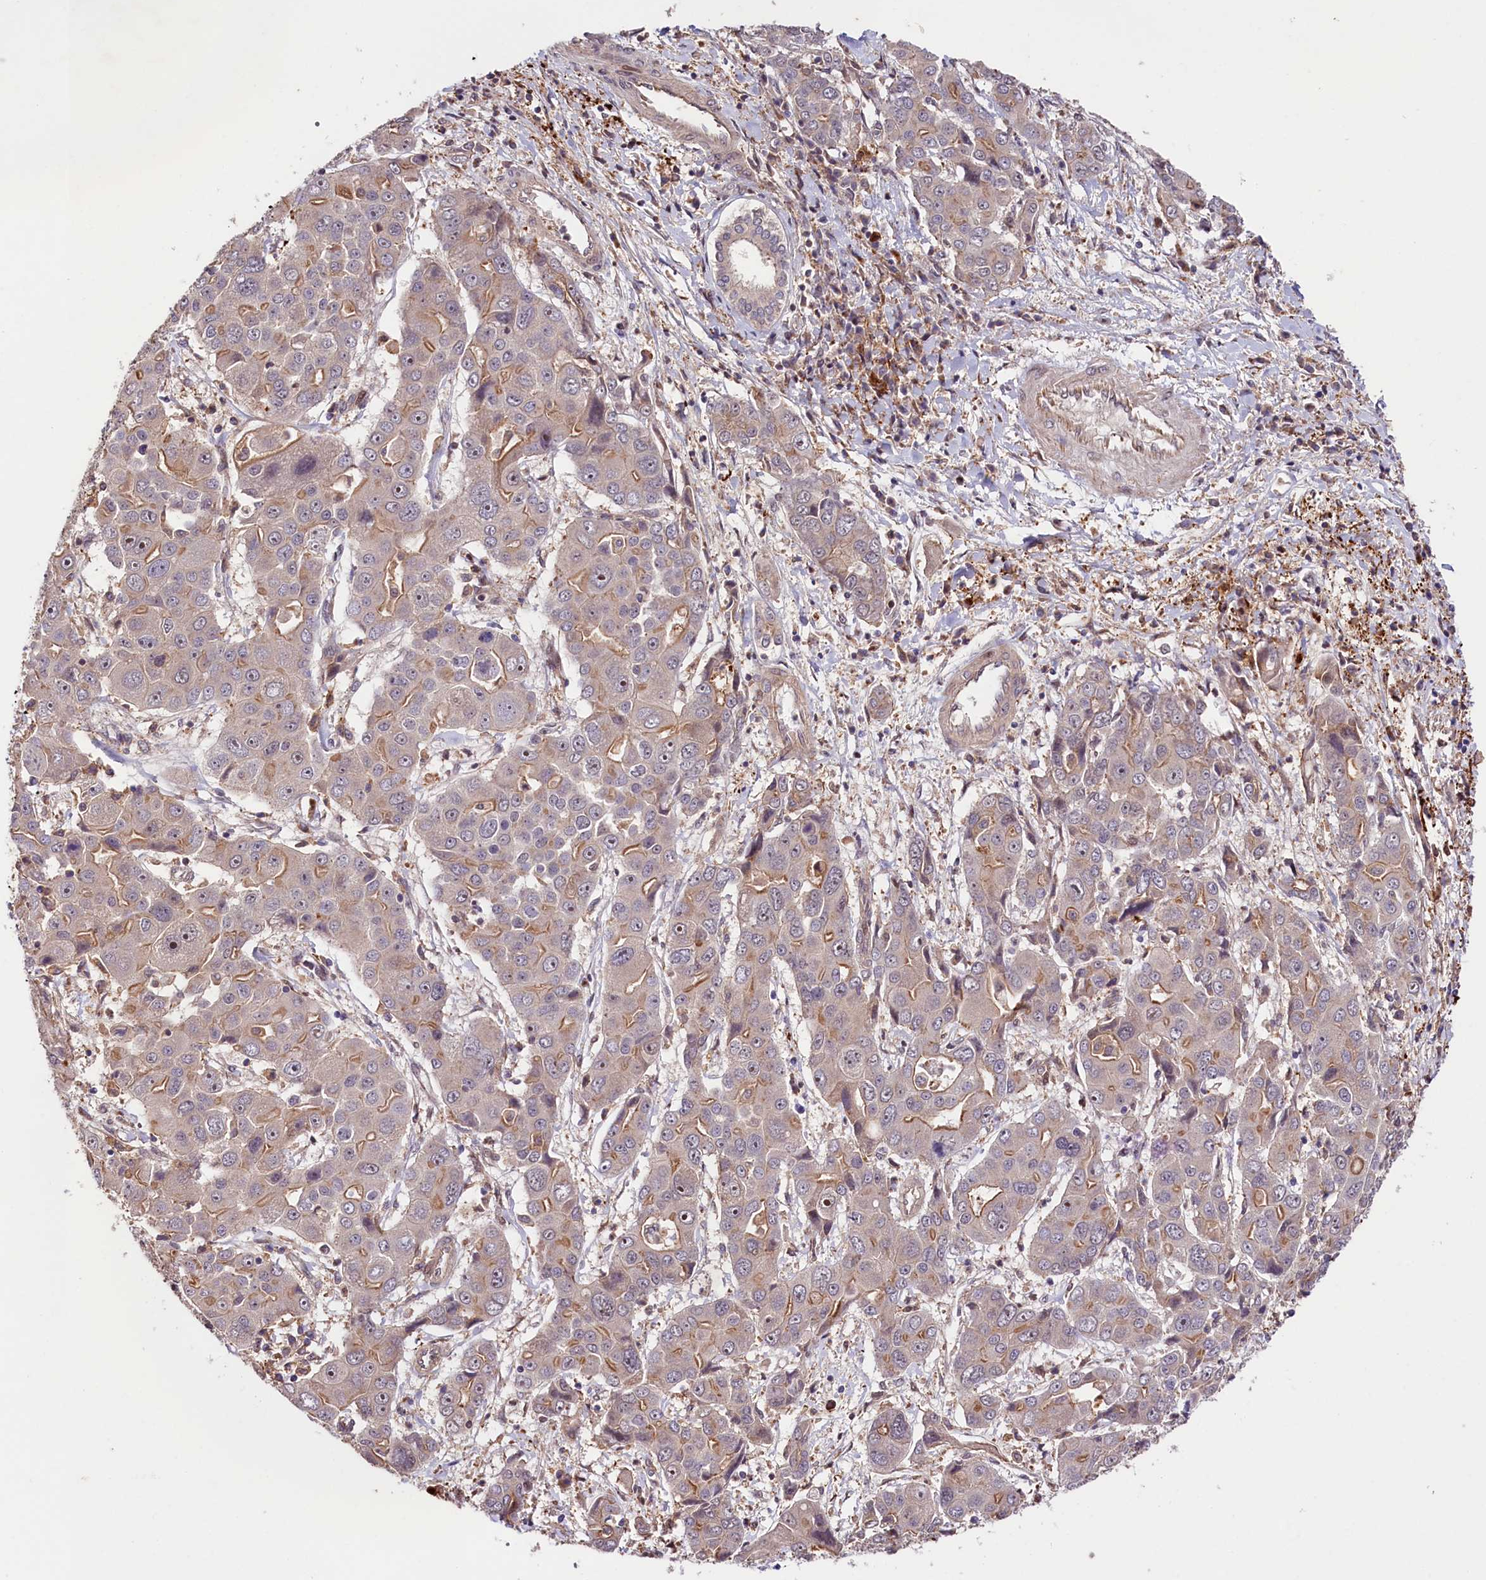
{"staining": {"intensity": "moderate", "quantity": "<25%", "location": "cytoplasmic/membranous"}, "tissue": "liver cancer", "cell_type": "Tumor cells", "image_type": "cancer", "snomed": [{"axis": "morphology", "description": "Cholangiocarcinoma"}, {"axis": "topography", "description": "Liver"}], "caption": "Liver cancer (cholangiocarcinoma) stained with a protein marker displays moderate staining in tumor cells.", "gene": "CACNA1H", "patient": {"sex": "male", "age": 67}}